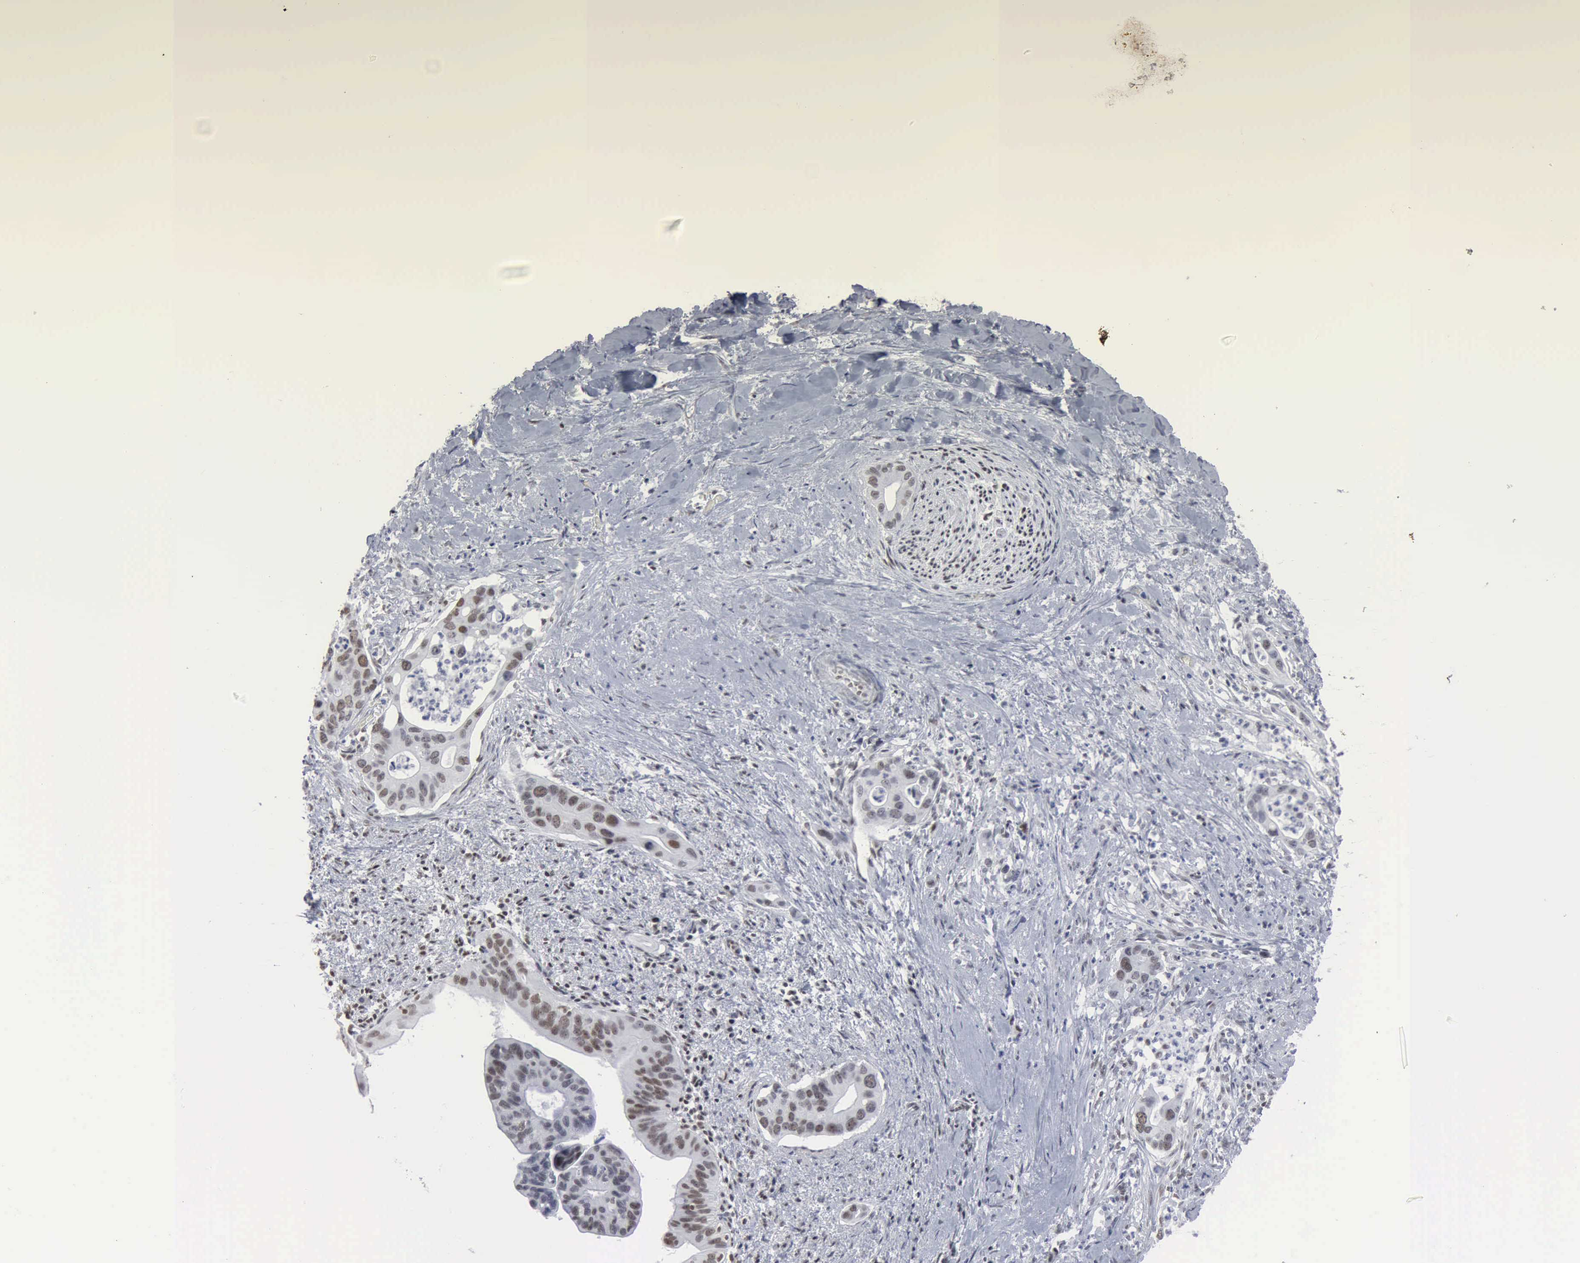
{"staining": {"intensity": "moderate", "quantity": ">75%", "location": "nuclear"}, "tissue": "liver cancer", "cell_type": "Tumor cells", "image_type": "cancer", "snomed": [{"axis": "morphology", "description": "Cholangiocarcinoma"}, {"axis": "topography", "description": "Liver"}], "caption": "A brown stain shows moderate nuclear staining of a protein in liver cancer tumor cells.", "gene": "XPA", "patient": {"sex": "female", "age": 65}}